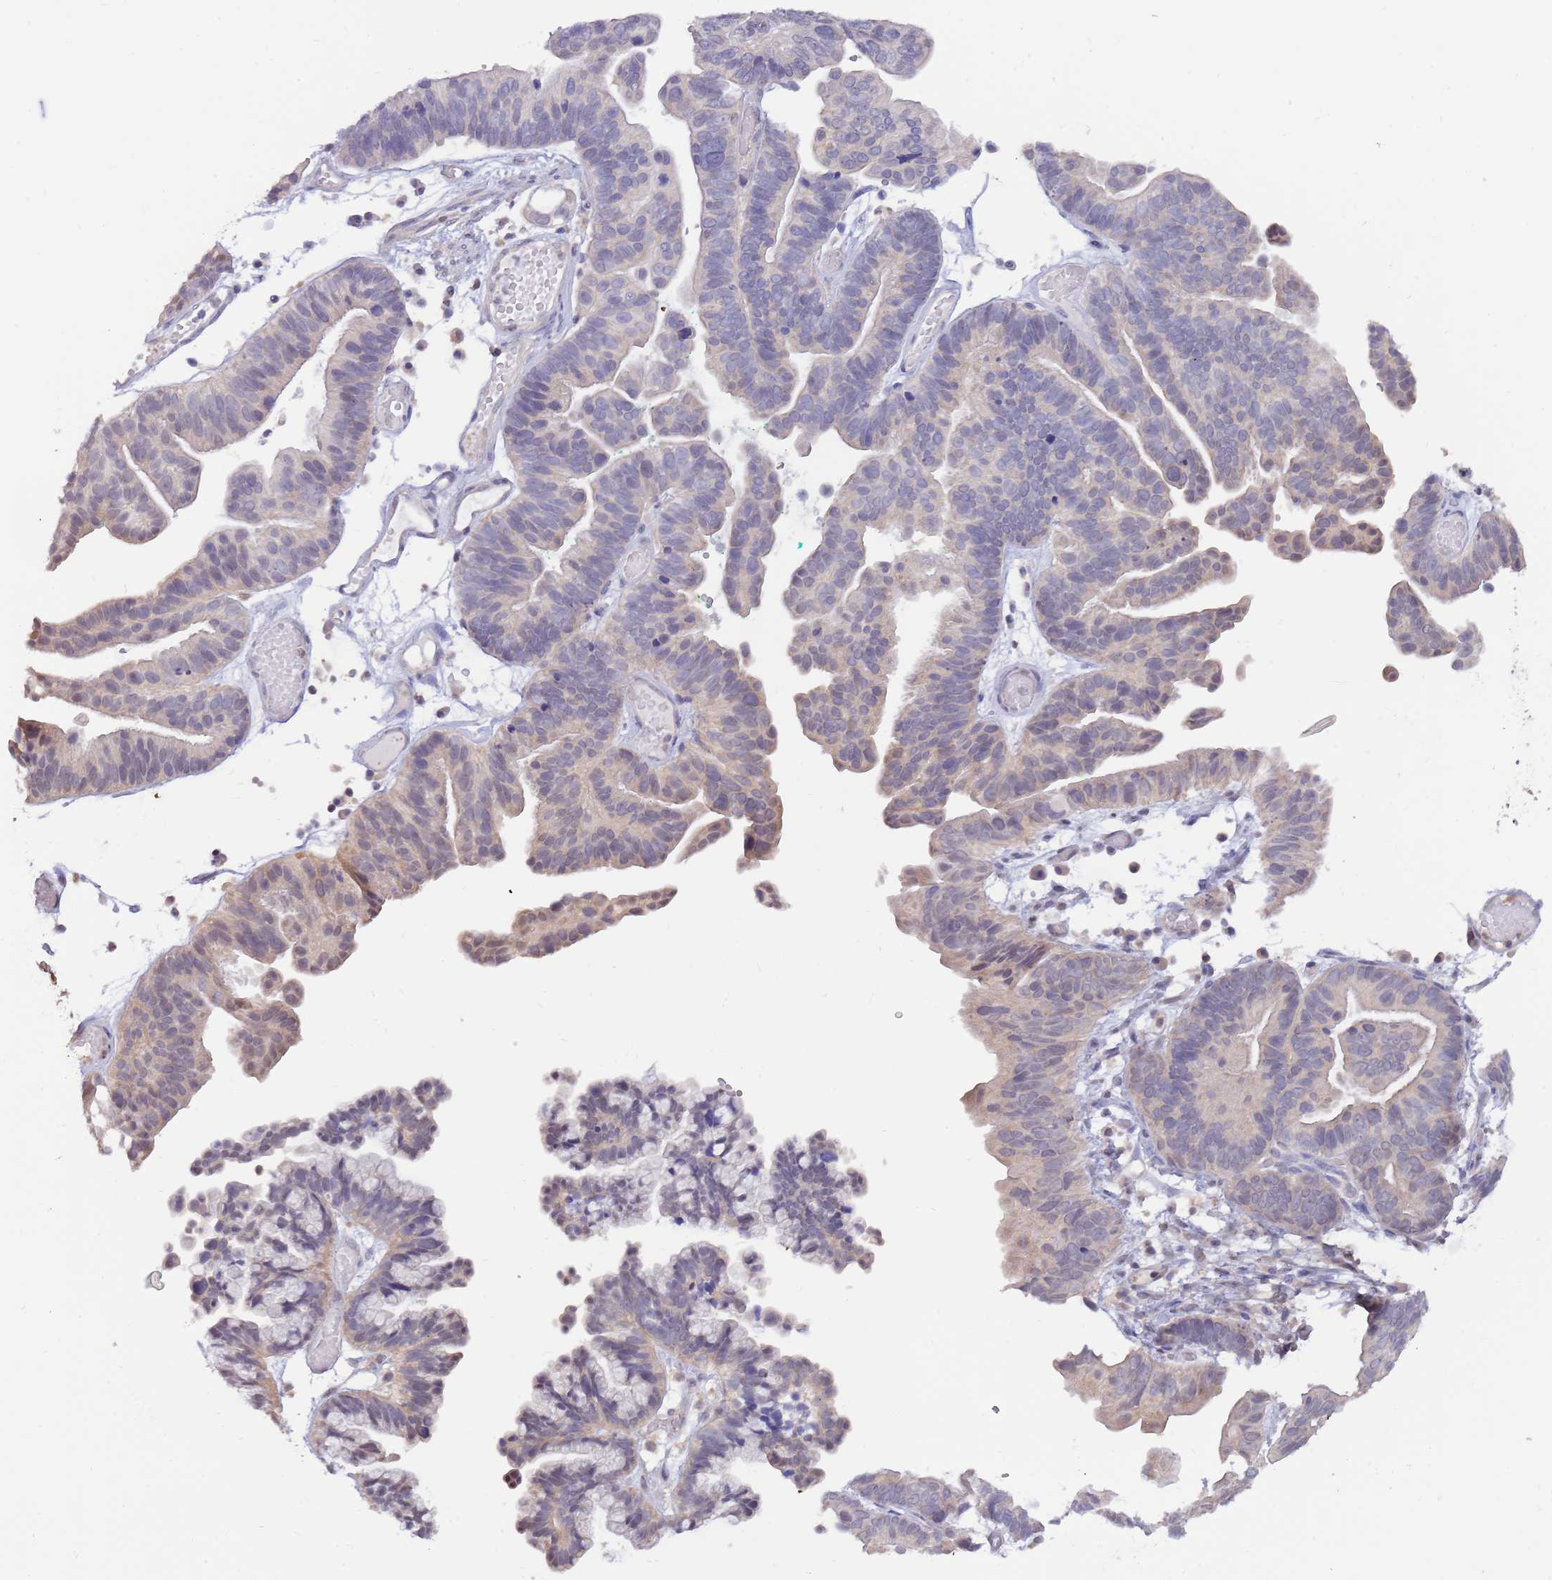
{"staining": {"intensity": "moderate", "quantity": "<25%", "location": "cytoplasmic/membranous"}, "tissue": "ovarian cancer", "cell_type": "Tumor cells", "image_type": "cancer", "snomed": [{"axis": "morphology", "description": "Cystadenocarcinoma, serous, NOS"}, {"axis": "topography", "description": "Ovary"}], "caption": "Immunohistochemistry micrograph of ovarian serous cystadenocarcinoma stained for a protein (brown), which shows low levels of moderate cytoplasmic/membranous expression in approximately <25% of tumor cells.", "gene": "AP5S1", "patient": {"sex": "female", "age": 56}}